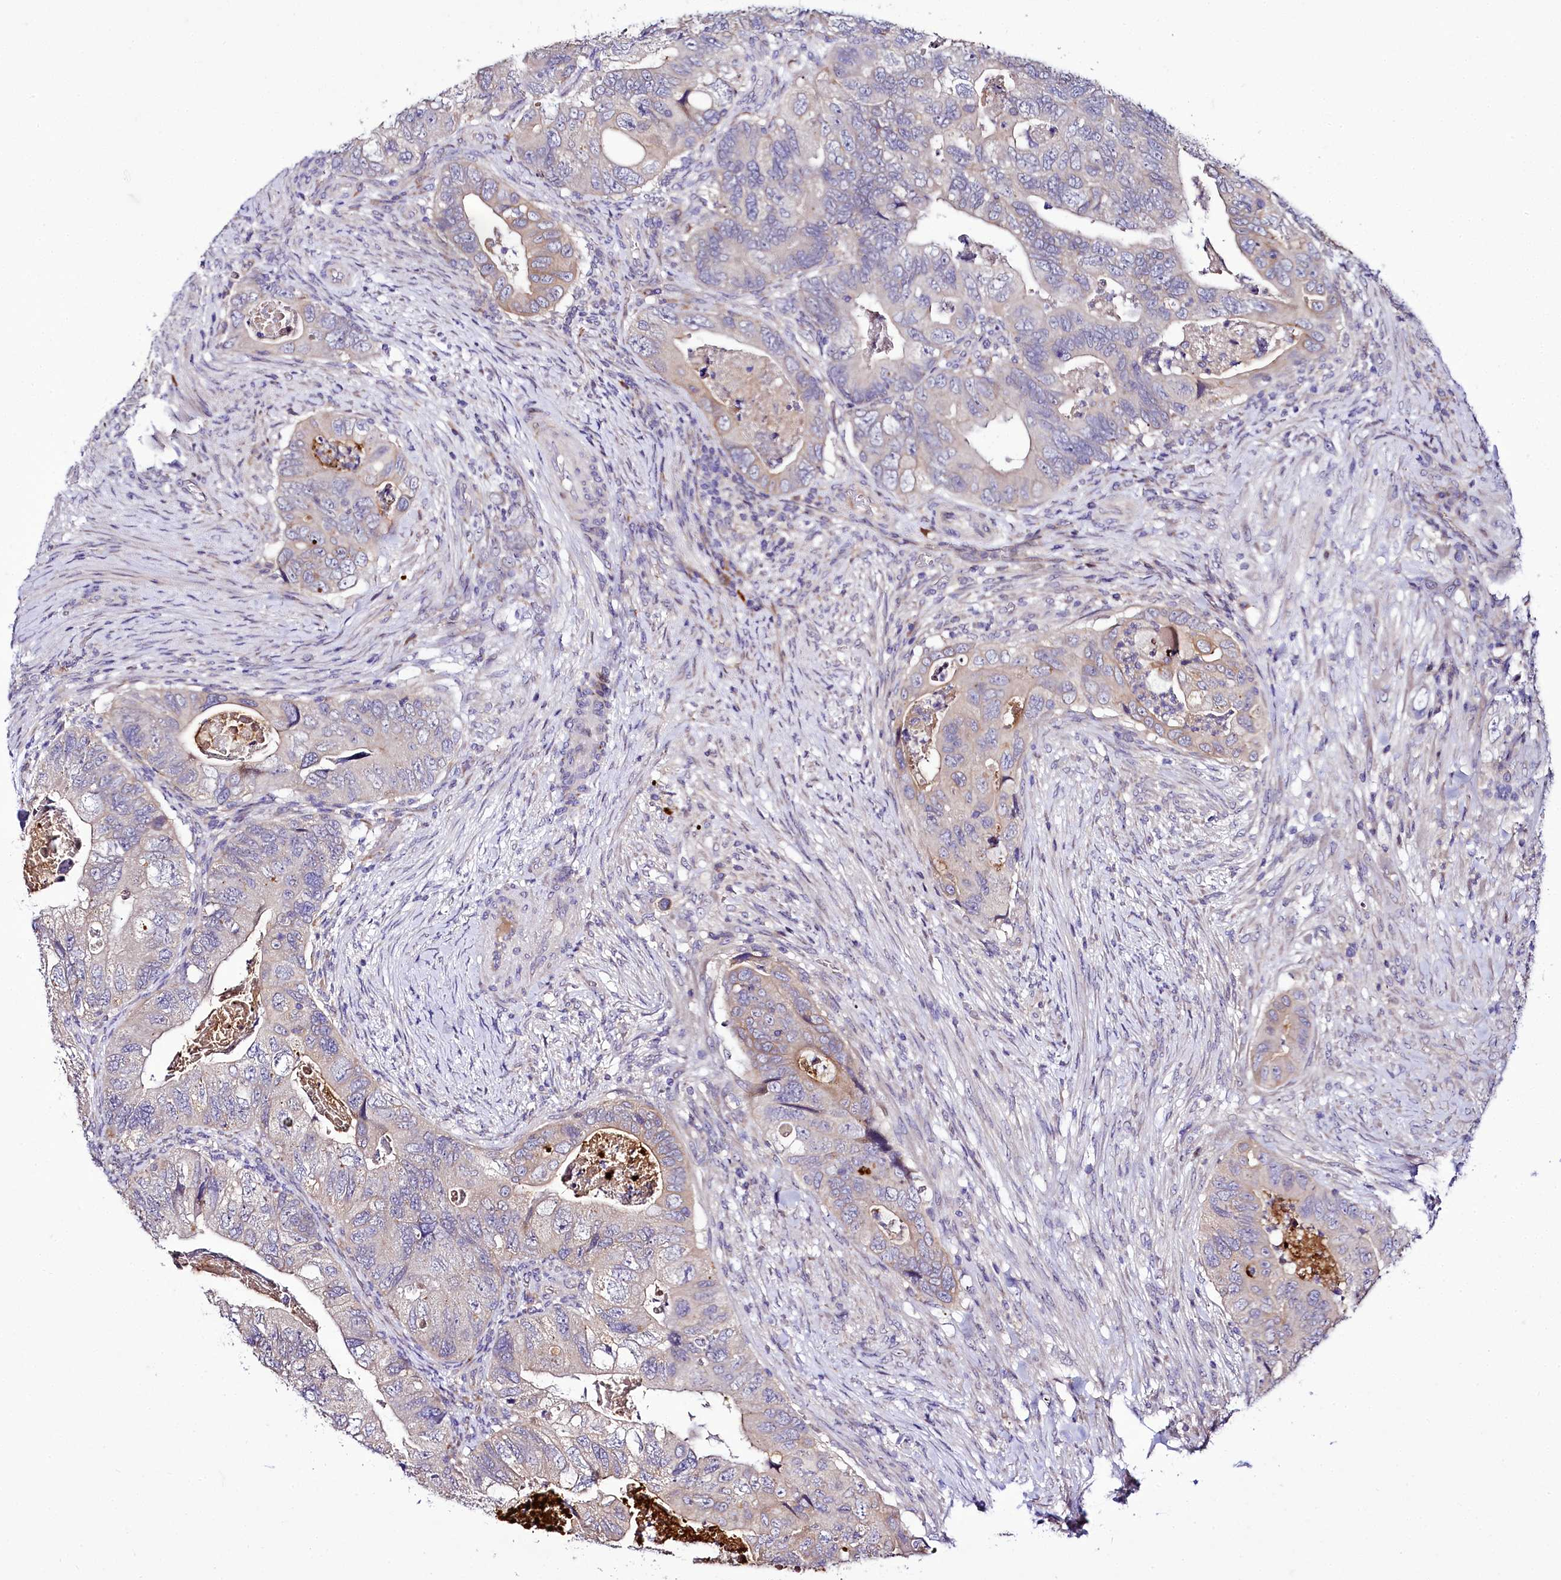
{"staining": {"intensity": "weak", "quantity": "<25%", "location": "cytoplasmic/membranous"}, "tissue": "colorectal cancer", "cell_type": "Tumor cells", "image_type": "cancer", "snomed": [{"axis": "morphology", "description": "Adenocarcinoma, NOS"}, {"axis": "topography", "description": "Rectum"}], "caption": "This is an IHC photomicrograph of colorectal adenocarcinoma. There is no staining in tumor cells.", "gene": "ZC3H12C", "patient": {"sex": "male", "age": 63}}